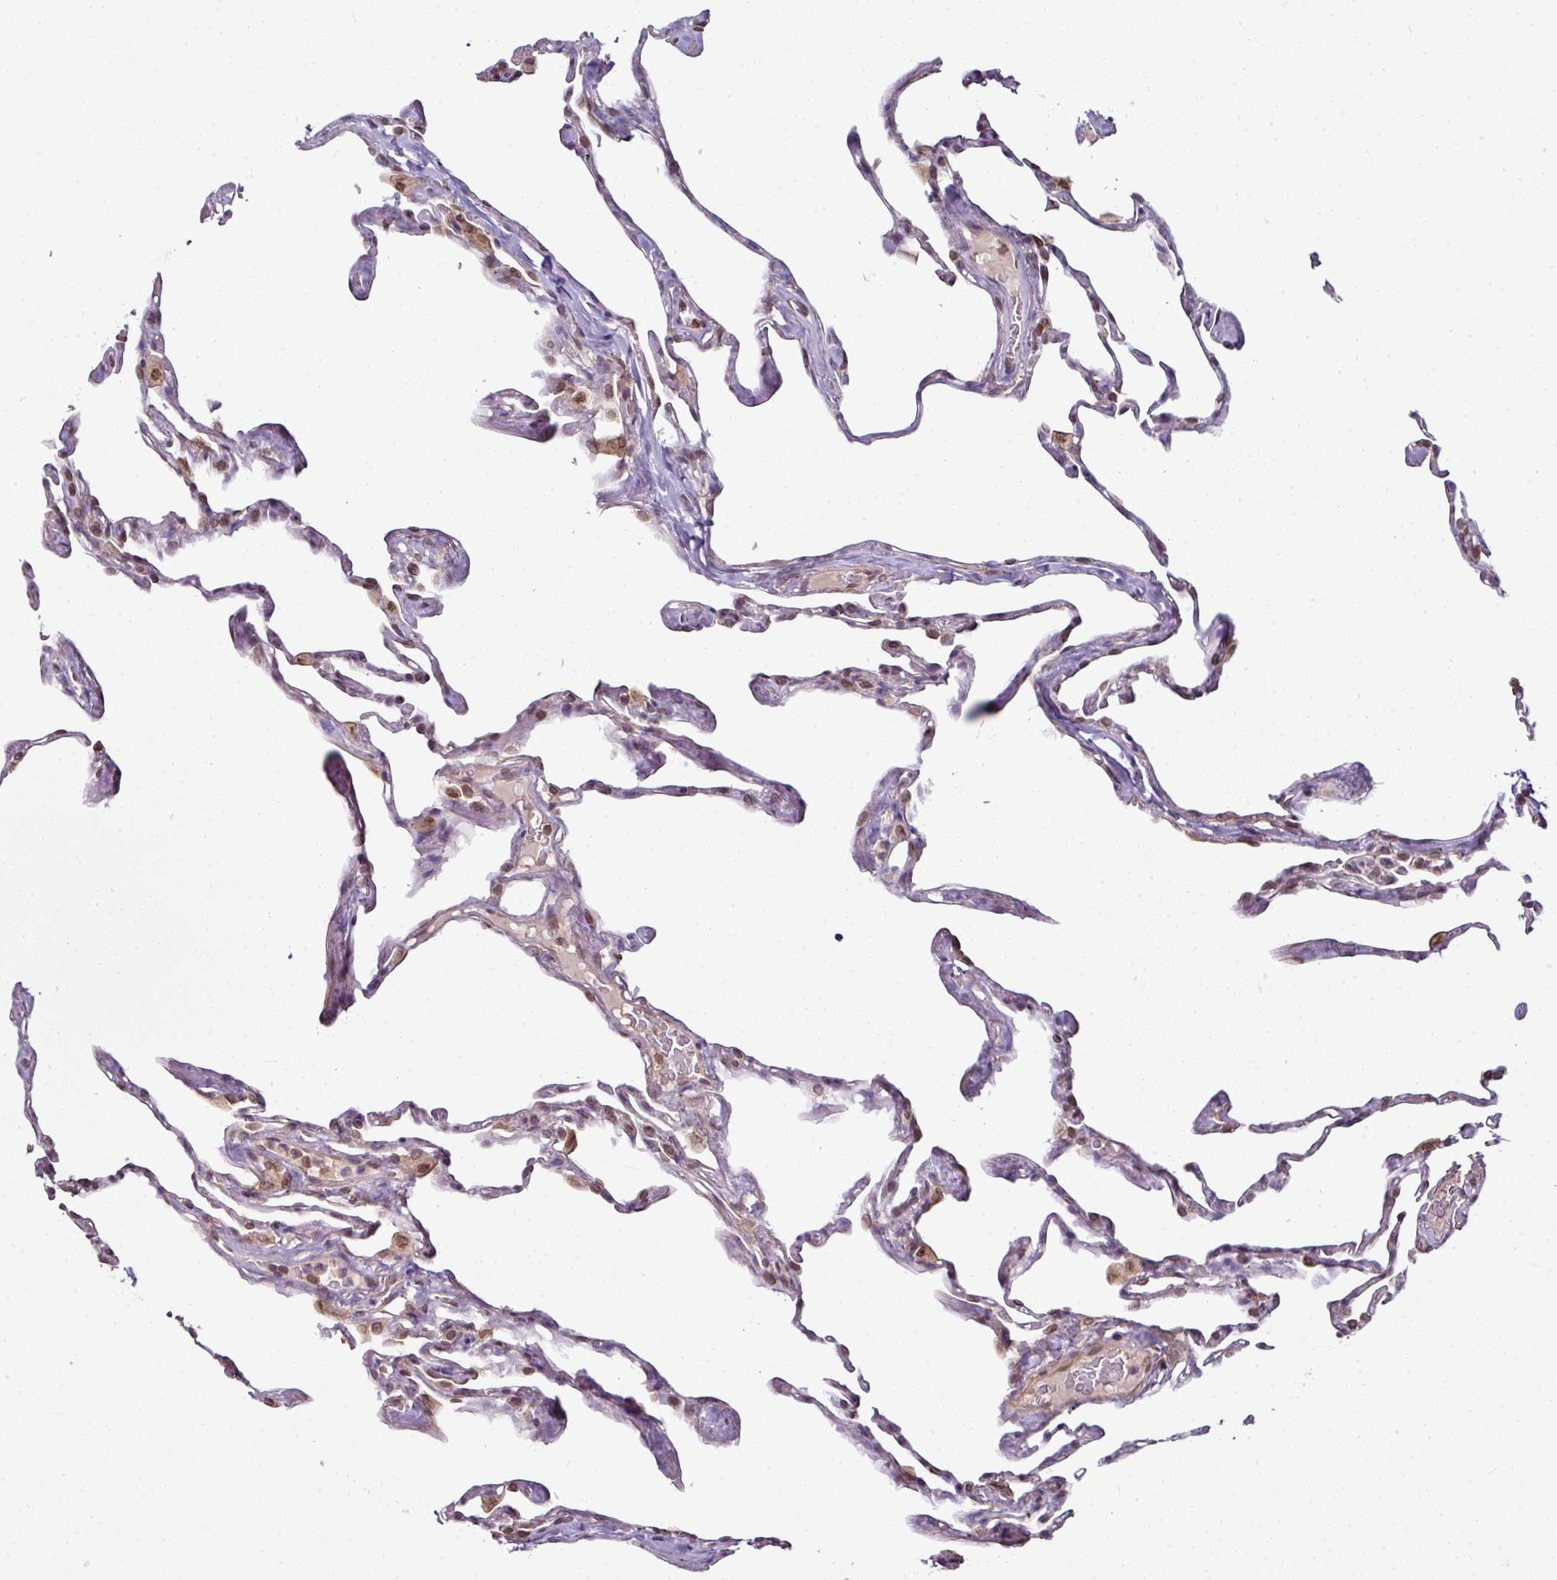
{"staining": {"intensity": "moderate", "quantity": "25%-75%", "location": "cytoplasmic/membranous,nuclear"}, "tissue": "lung", "cell_type": "Alveolar cells", "image_type": "normal", "snomed": [{"axis": "morphology", "description": "Normal tissue, NOS"}, {"axis": "topography", "description": "Lung"}], "caption": "Brown immunohistochemical staining in unremarkable human lung displays moderate cytoplasmic/membranous,nuclear positivity in approximately 25%-75% of alveolar cells.", "gene": "RANGAP1", "patient": {"sex": "male", "age": 65}}